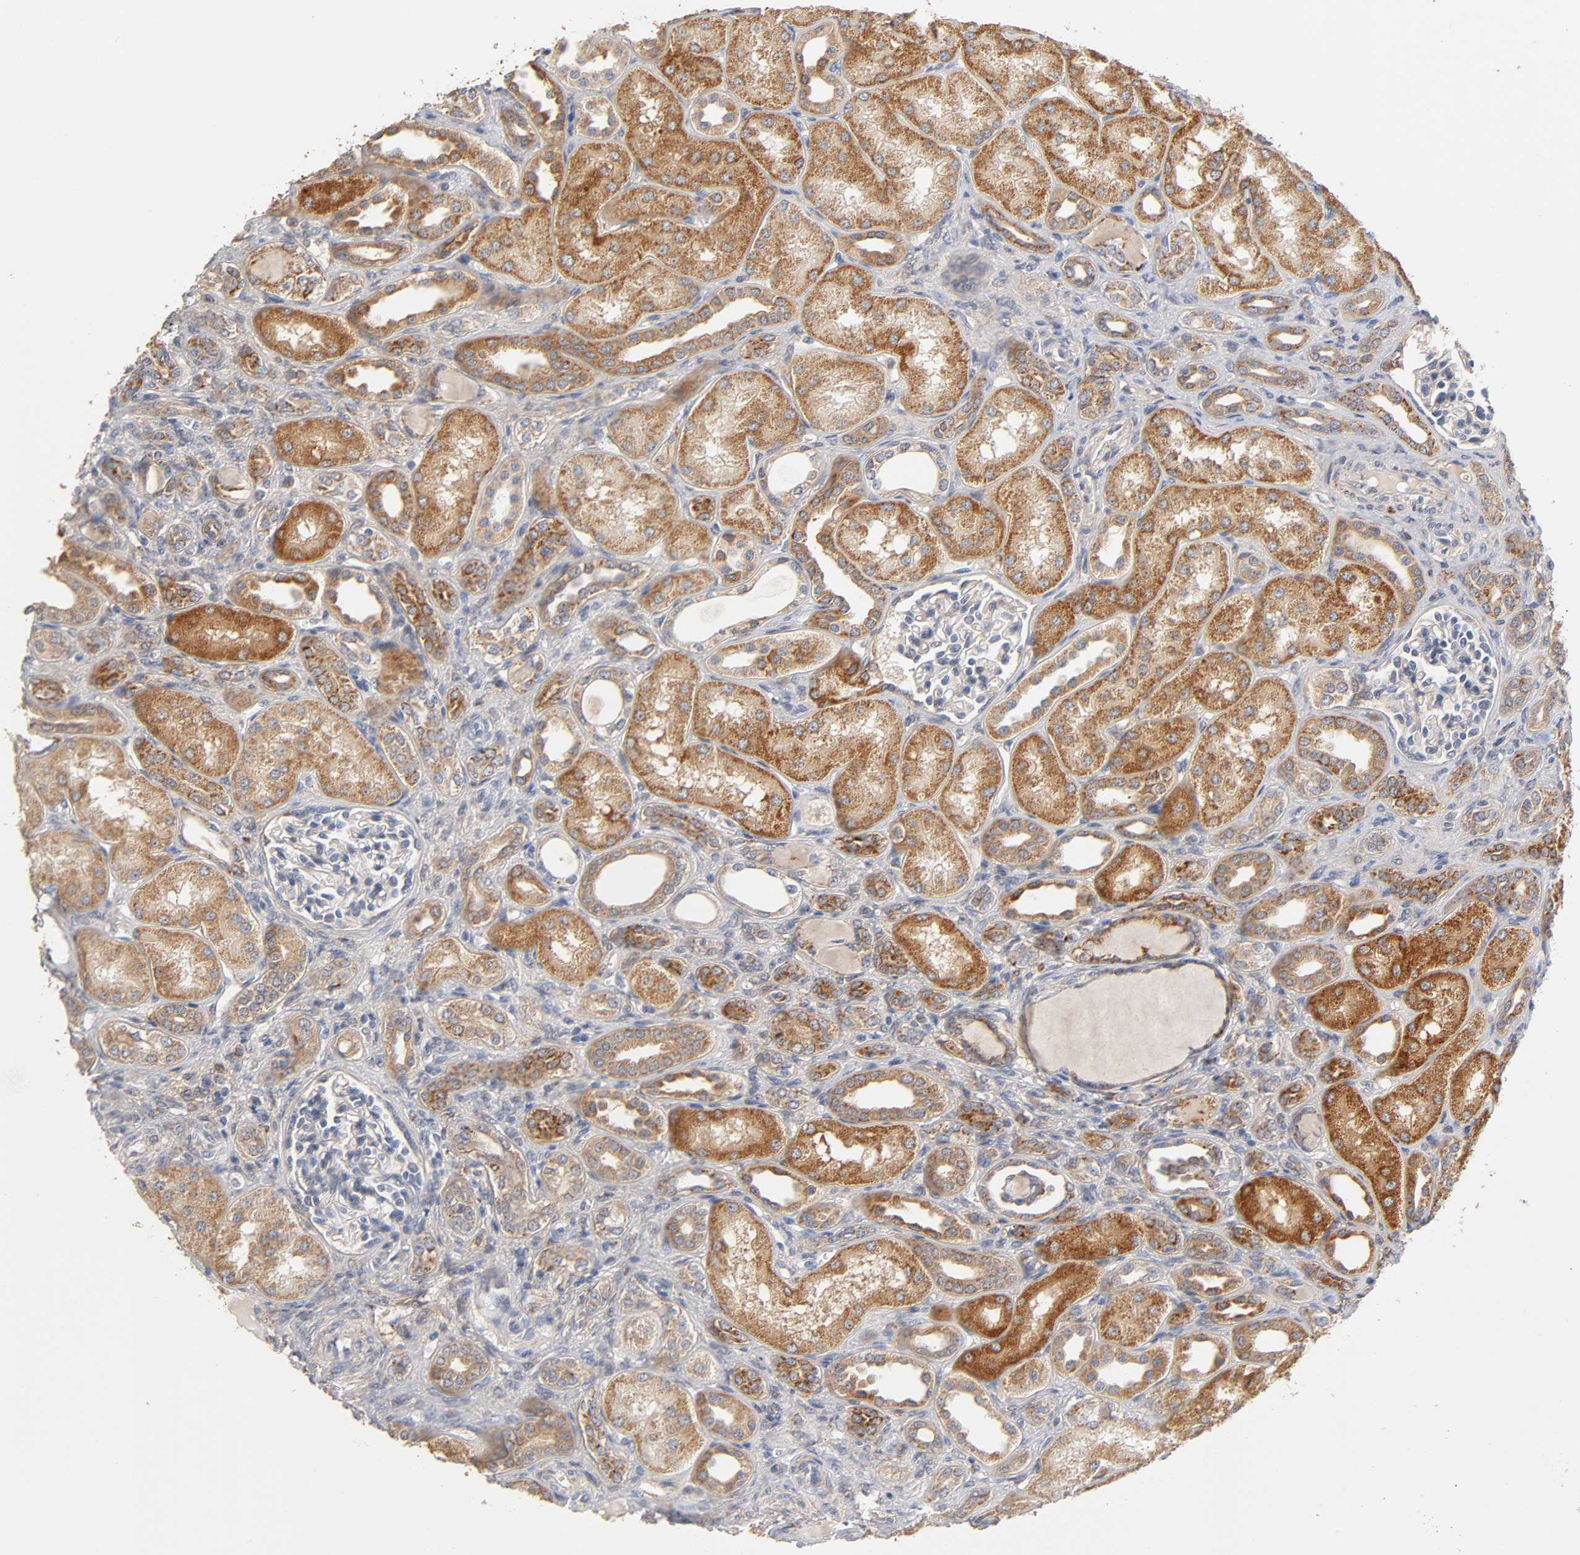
{"staining": {"intensity": "negative", "quantity": "none", "location": "none"}, "tissue": "kidney", "cell_type": "Cells in glomeruli", "image_type": "normal", "snomed": [{"axis": "morphology", "description": "Normal tissue, NOS"}, {"axis": "topography", "description": "Kidney"}], "caption": "This is an immunohistochemistry photomicrograph of normal human kidney. There is no expression in cells in glomeruli.", "gene": "ISG15", "patient": {"sex": "male", "age": 7}}